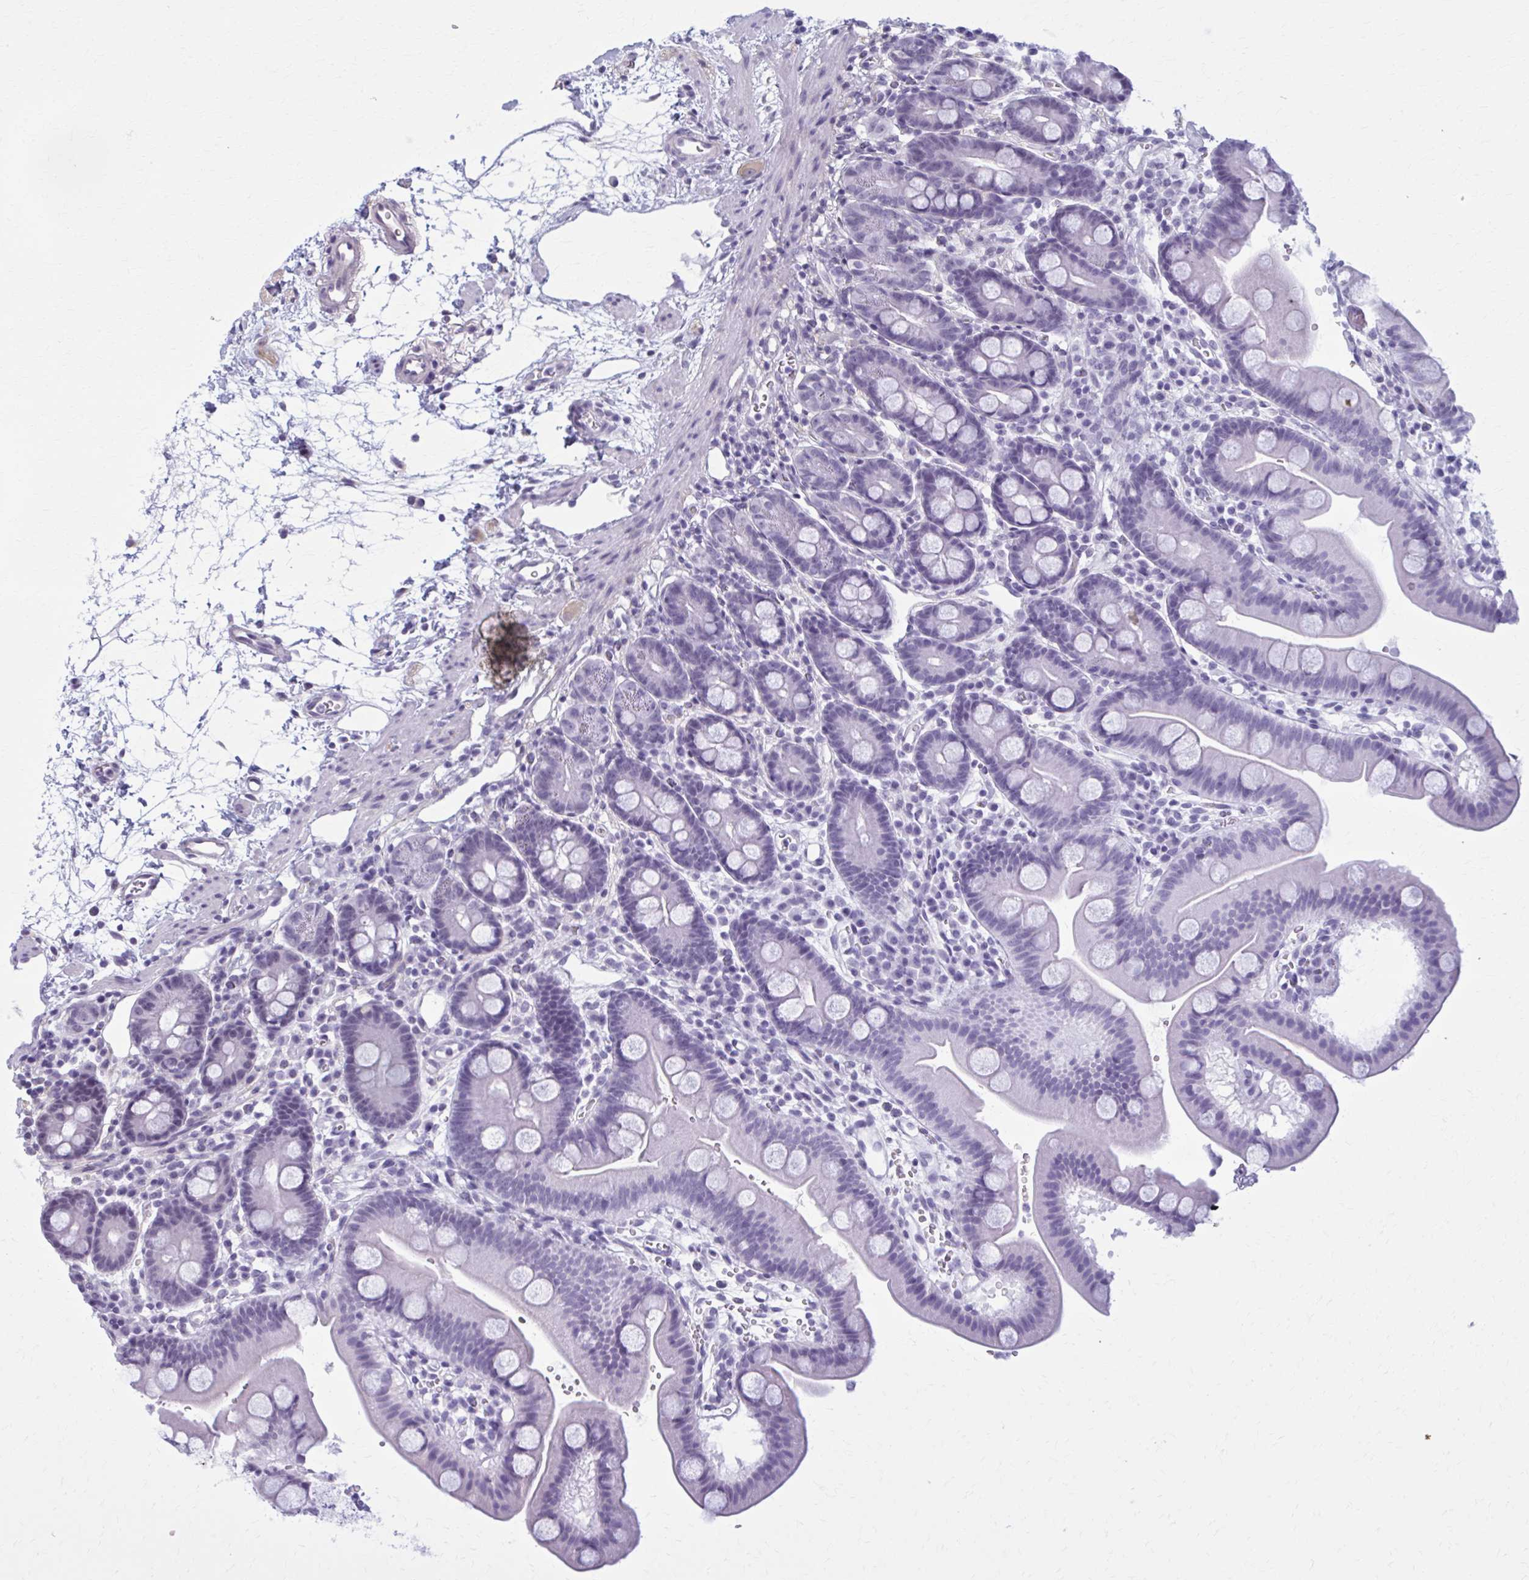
{"staining": {"intensity": "negative", "quantity": "none", "location": "none"}, "tissue": "duodenum", "cell_type": "Glandular cells", "image_type": "normal", "snomed": [{"axis": "morphology", "description": "Normal tissue, NOS"}, {"axis": "topography", "description": "Duodenum"}], "caption": "This is an IHC photomicrograph of normal duodenum. There is no positivity in glandular cells.", "gene": "NUMBL", "patient": {"sex": "male", "age": 59}}